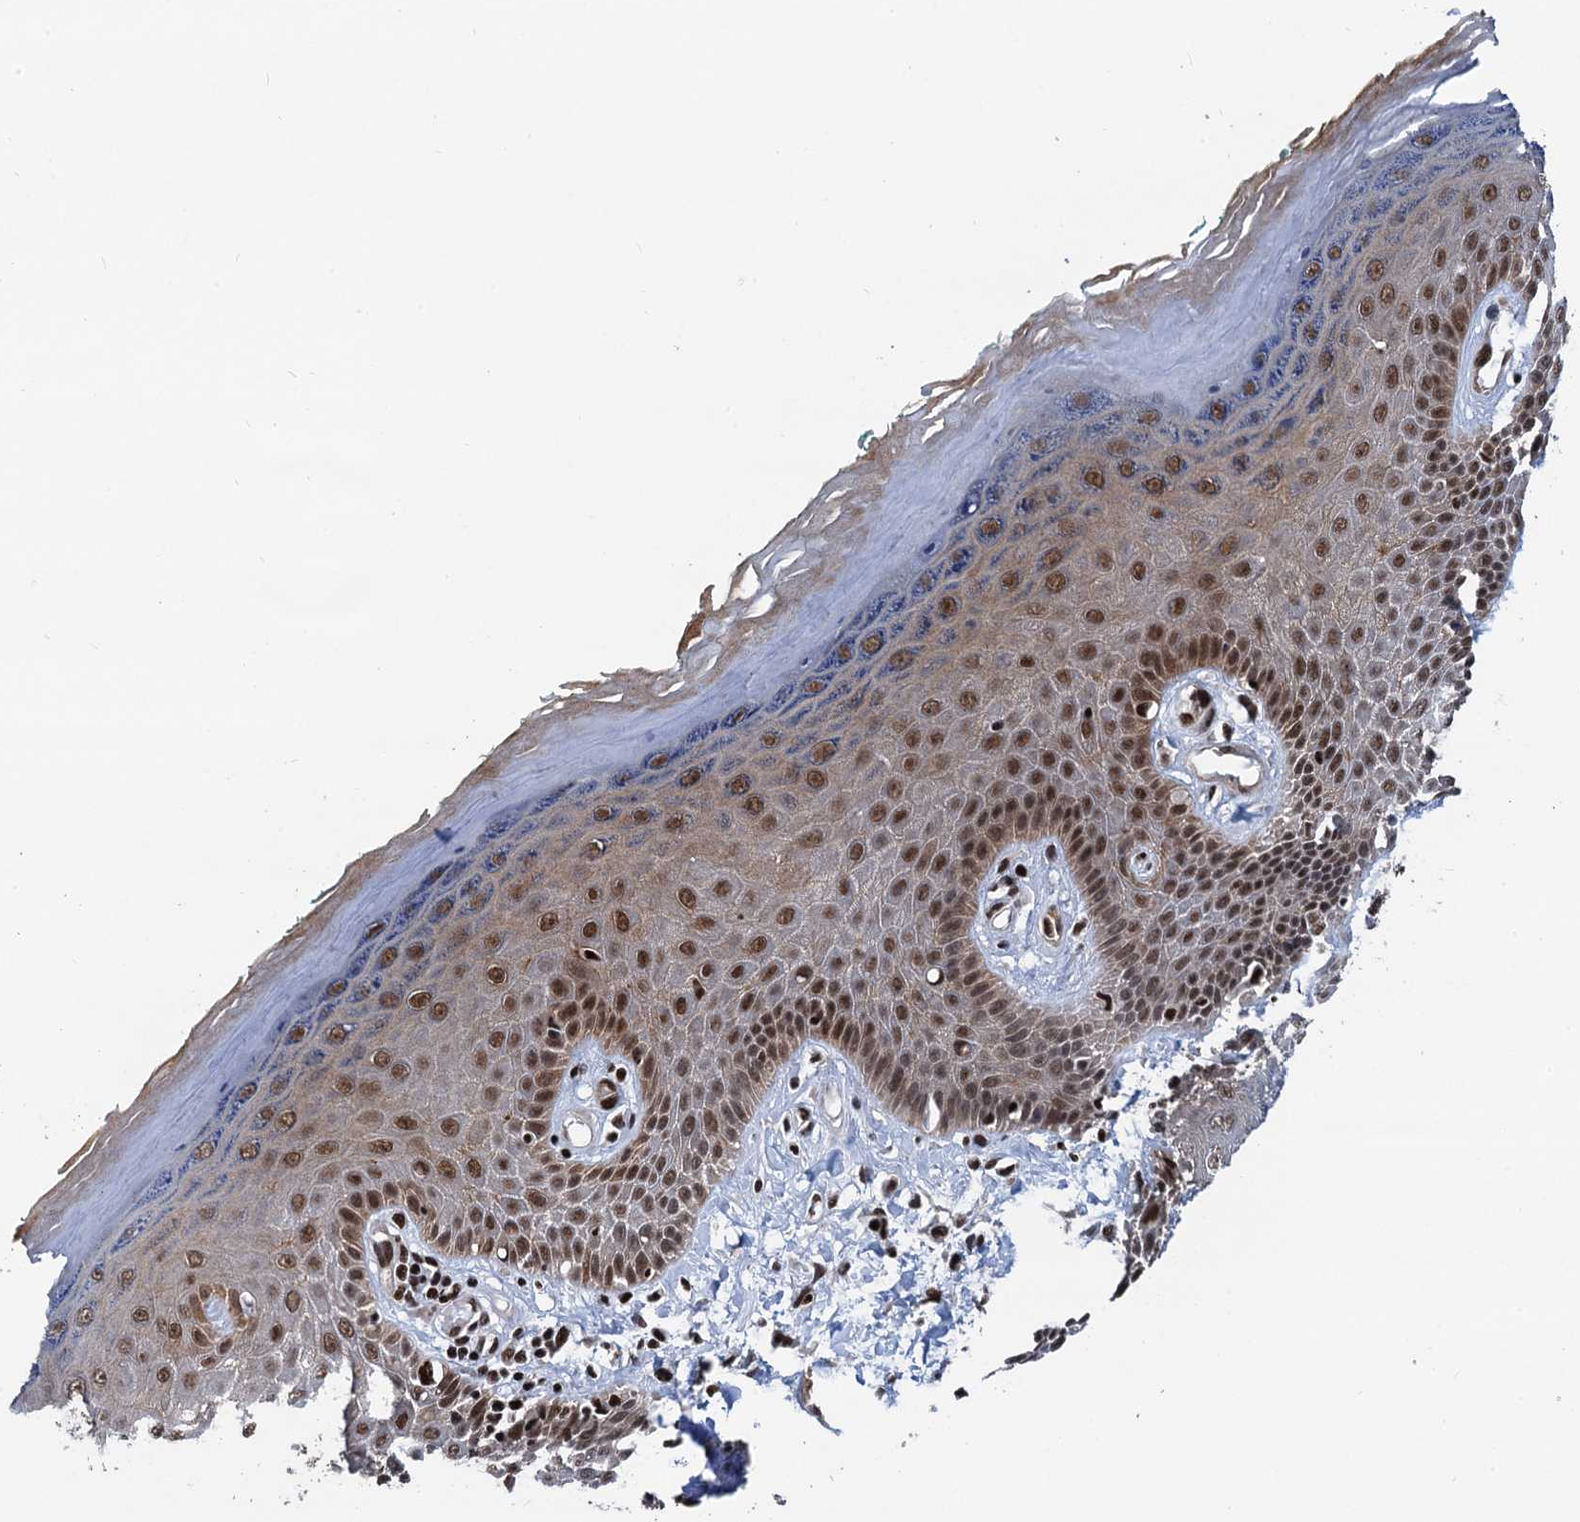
{"staining": {"intensity": "strong", "quantity": ">75%", "location": "cytoplasmic/membranous,nuclear"}, "tissue": "skin", "cell_type": "Epidermal cells", "image_type": "normal", "snomed": [{"axis": "morphology", "description": "Normal tissue, NOS"}, {"axis": "topography", "description": "Anal"}], "caption": "IHC (DAB) staining of unremarkable skin reveals strong cytoplasmic/membranous,nuclear protein expression in approximately >75% of epidermal cells. (brown staining indicates protein expression, while blue staining denotes nuclei).", "gene": "PPP4R1", "patient": {"sex": "male", "age": 78}}